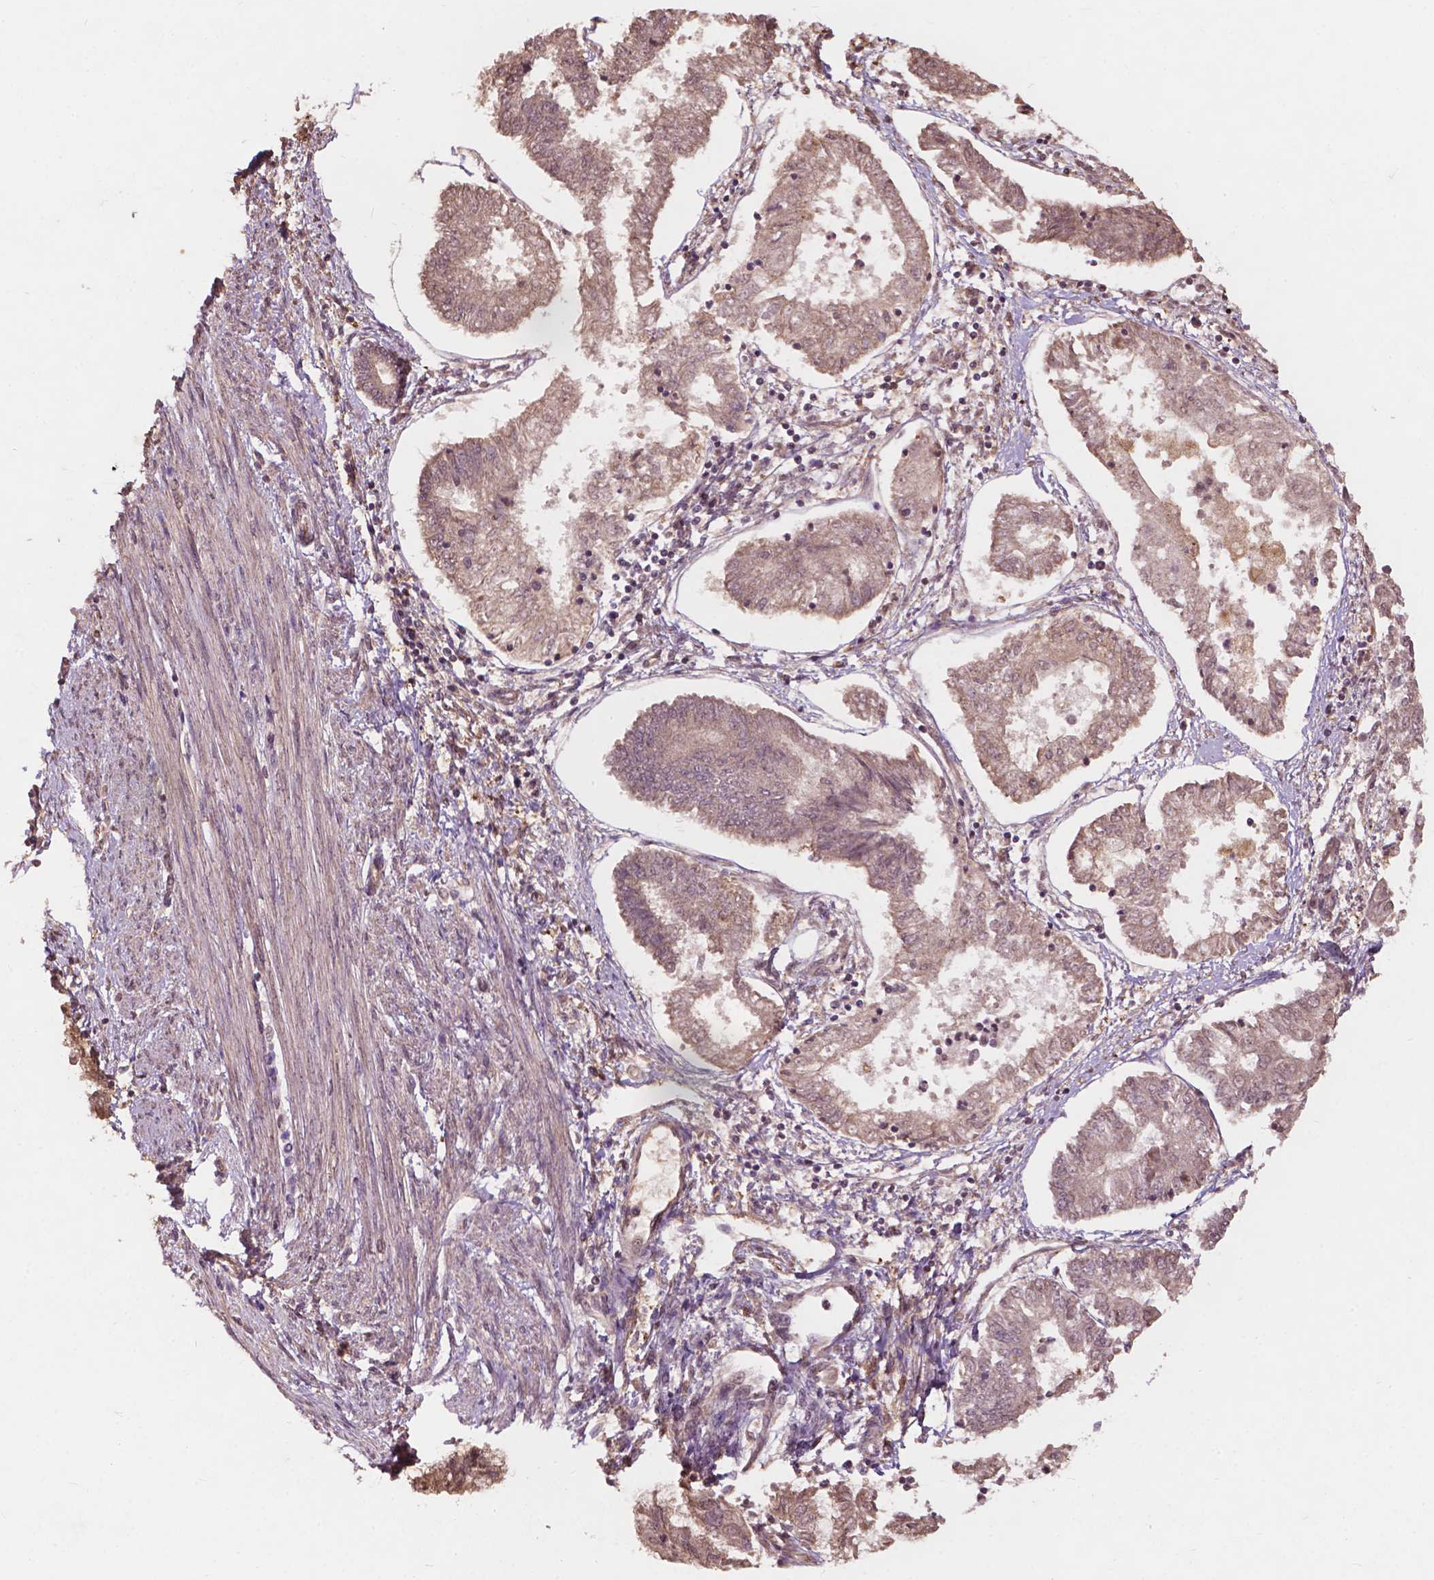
{"staining": {"intensity": "weak", "quantity": "25%-75%", "location": "cytoplasmic/membranous"}, "tissue": "endometrial cancer", "cell_type": "Tumor cells", "image_type": "cancer", "snomed": [{"axis": "morphology", "description": "Adenocarcinoma, NOS"}, {"axis": "topography", "description": "Endometrium"}], "caption": "The immunohistochemical stain shows weak cytoplasmic/membranous staining in tumor cells of endometrial adenocarcinoma tissue.", "gene": "CDC42BPA", "patient": {"sex": "female", "age": 68}}